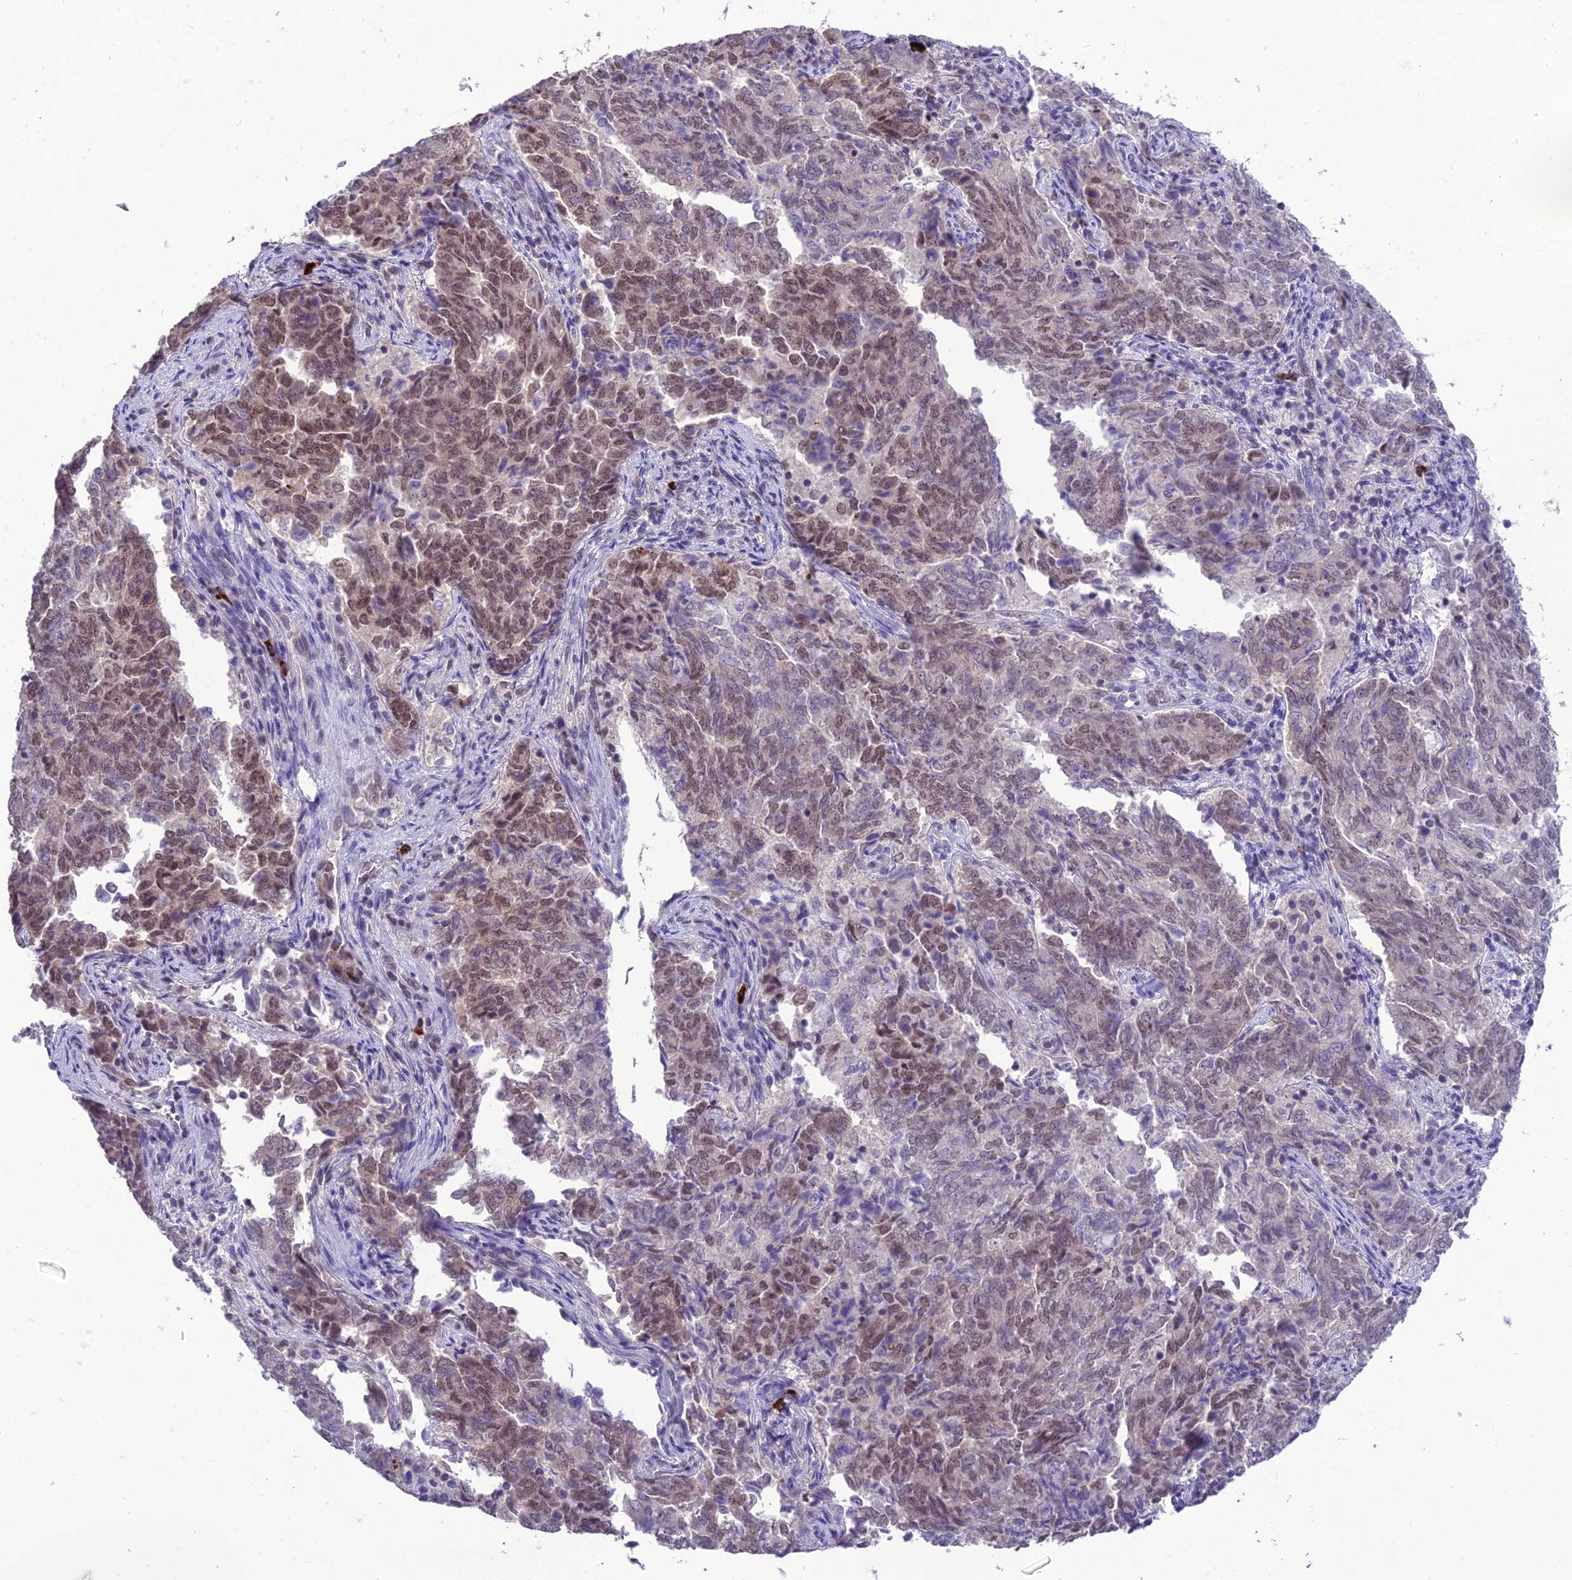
{"staining": {"intensity": "moderate", "quantity": ">75%", "location": "nuclear"}, "tissue": "endometrial cancer", "cell_type": "Tumor cells", "image_type": "cancer", "snomed": [{"axis": "morphology", "description": "Adenocarcinoma, NOS"}, {"axis": "topography", "description": "Endometrium"}], "caption": "IHC (DAB (3,3'-diaminobenzidine)) staining of human endometrial cancer displays moderate nuclear protein expression in approximately >75% of tumor cells. The protein is shown in brown color, while the nuclei are stained blue.", "gene": "SH3RF3", "patient": {"sex": "female", "age": 80}}